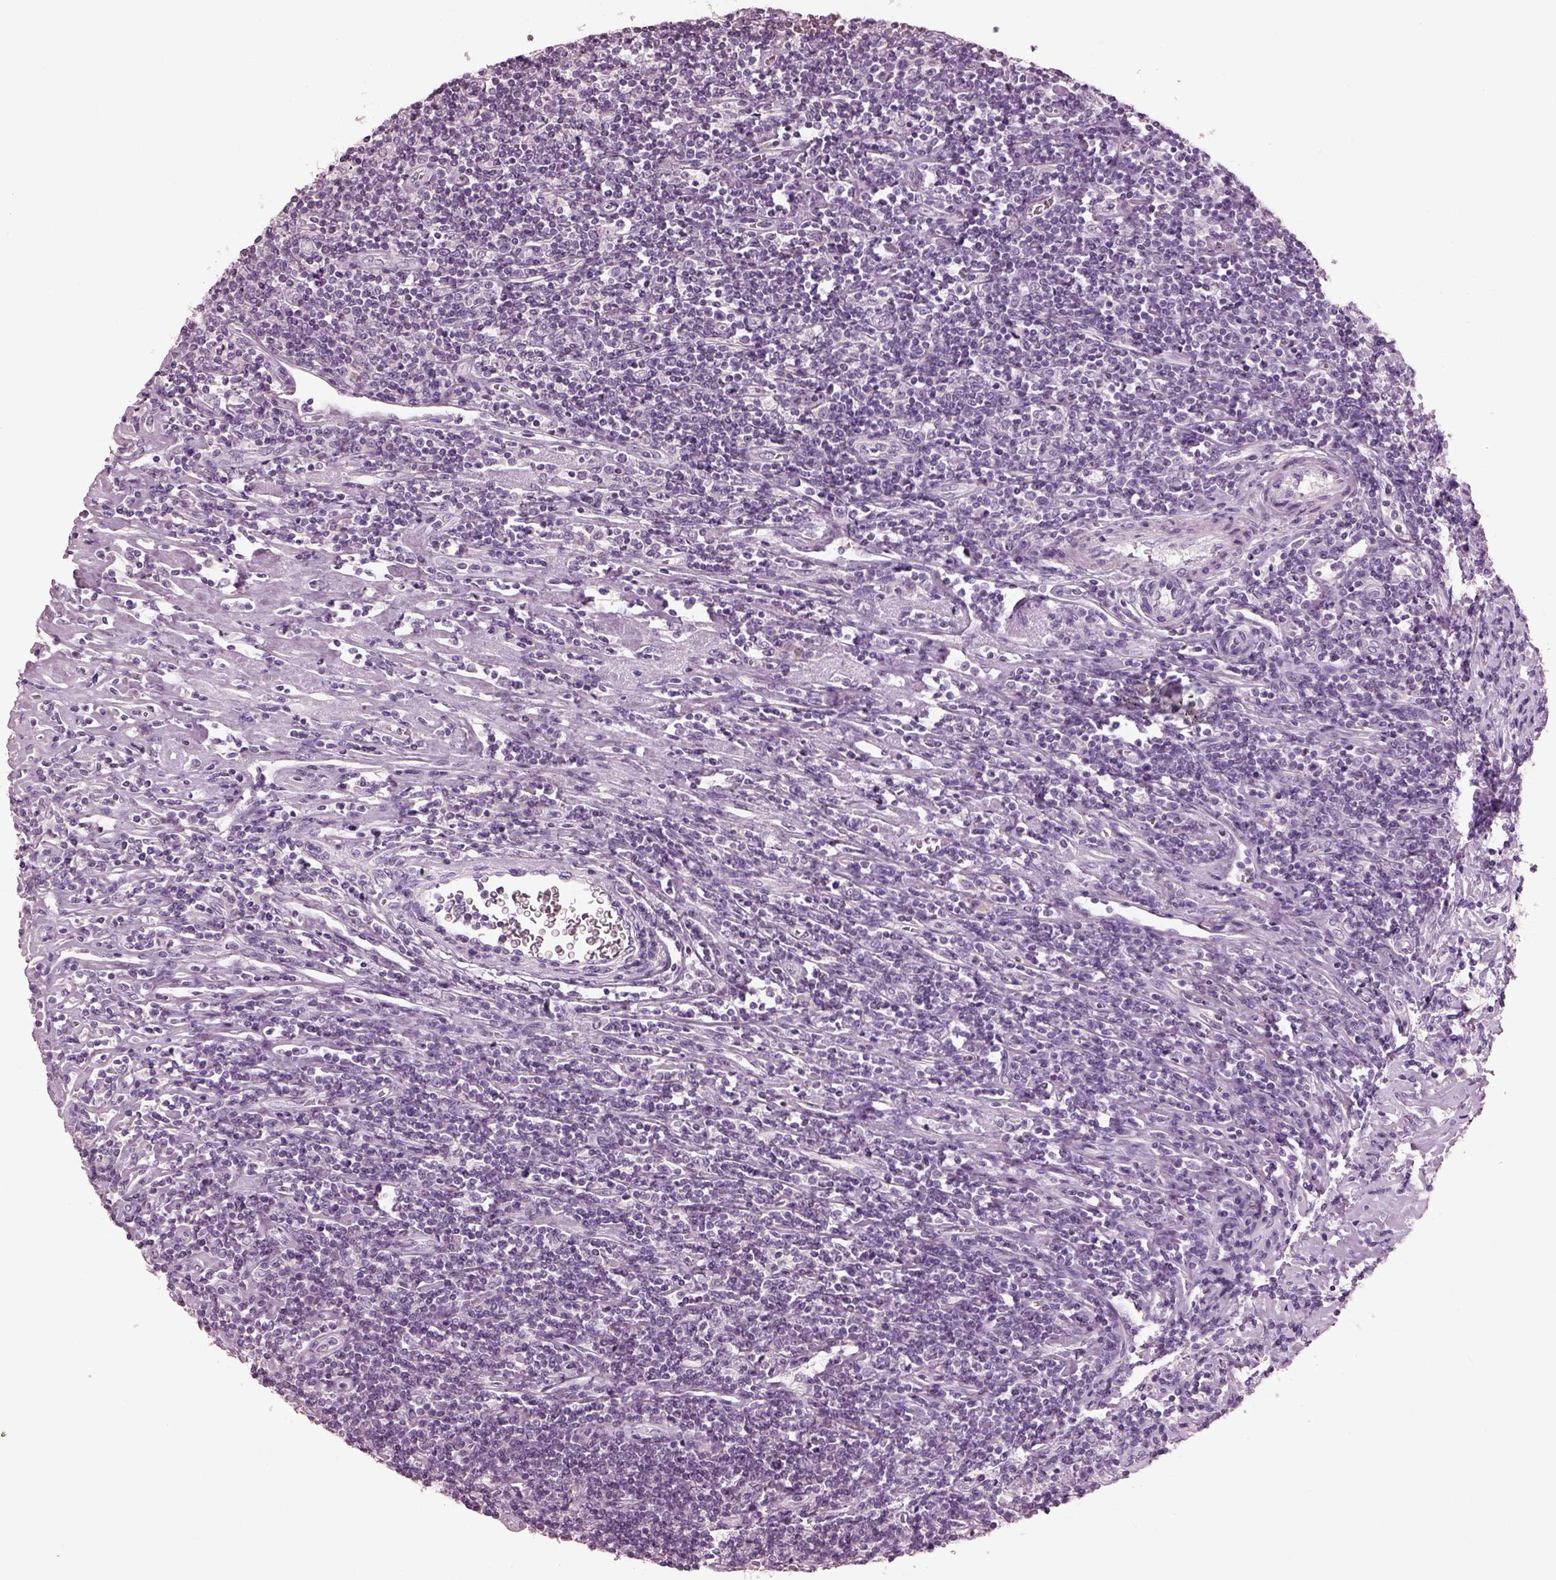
{"staining": {"intensity": "negative", "quantity": "none", "location": "none"}, "tissue": "lymphoma", "cell_type": "Tumor cells", "image_type": "cancer", "snomed": [{"axis": "morphology", "description": "Hodgkin's disease, NOS"}, {"axis": "topography", "description": "Lymph node"}], "caption": "Immunohistochemistry histopathology image of human lymphoma stained for a protein (brown), which shows no staining in tumor cells.", "gene": "PACRG", "patient": {"sex": "male", "age": 40}}